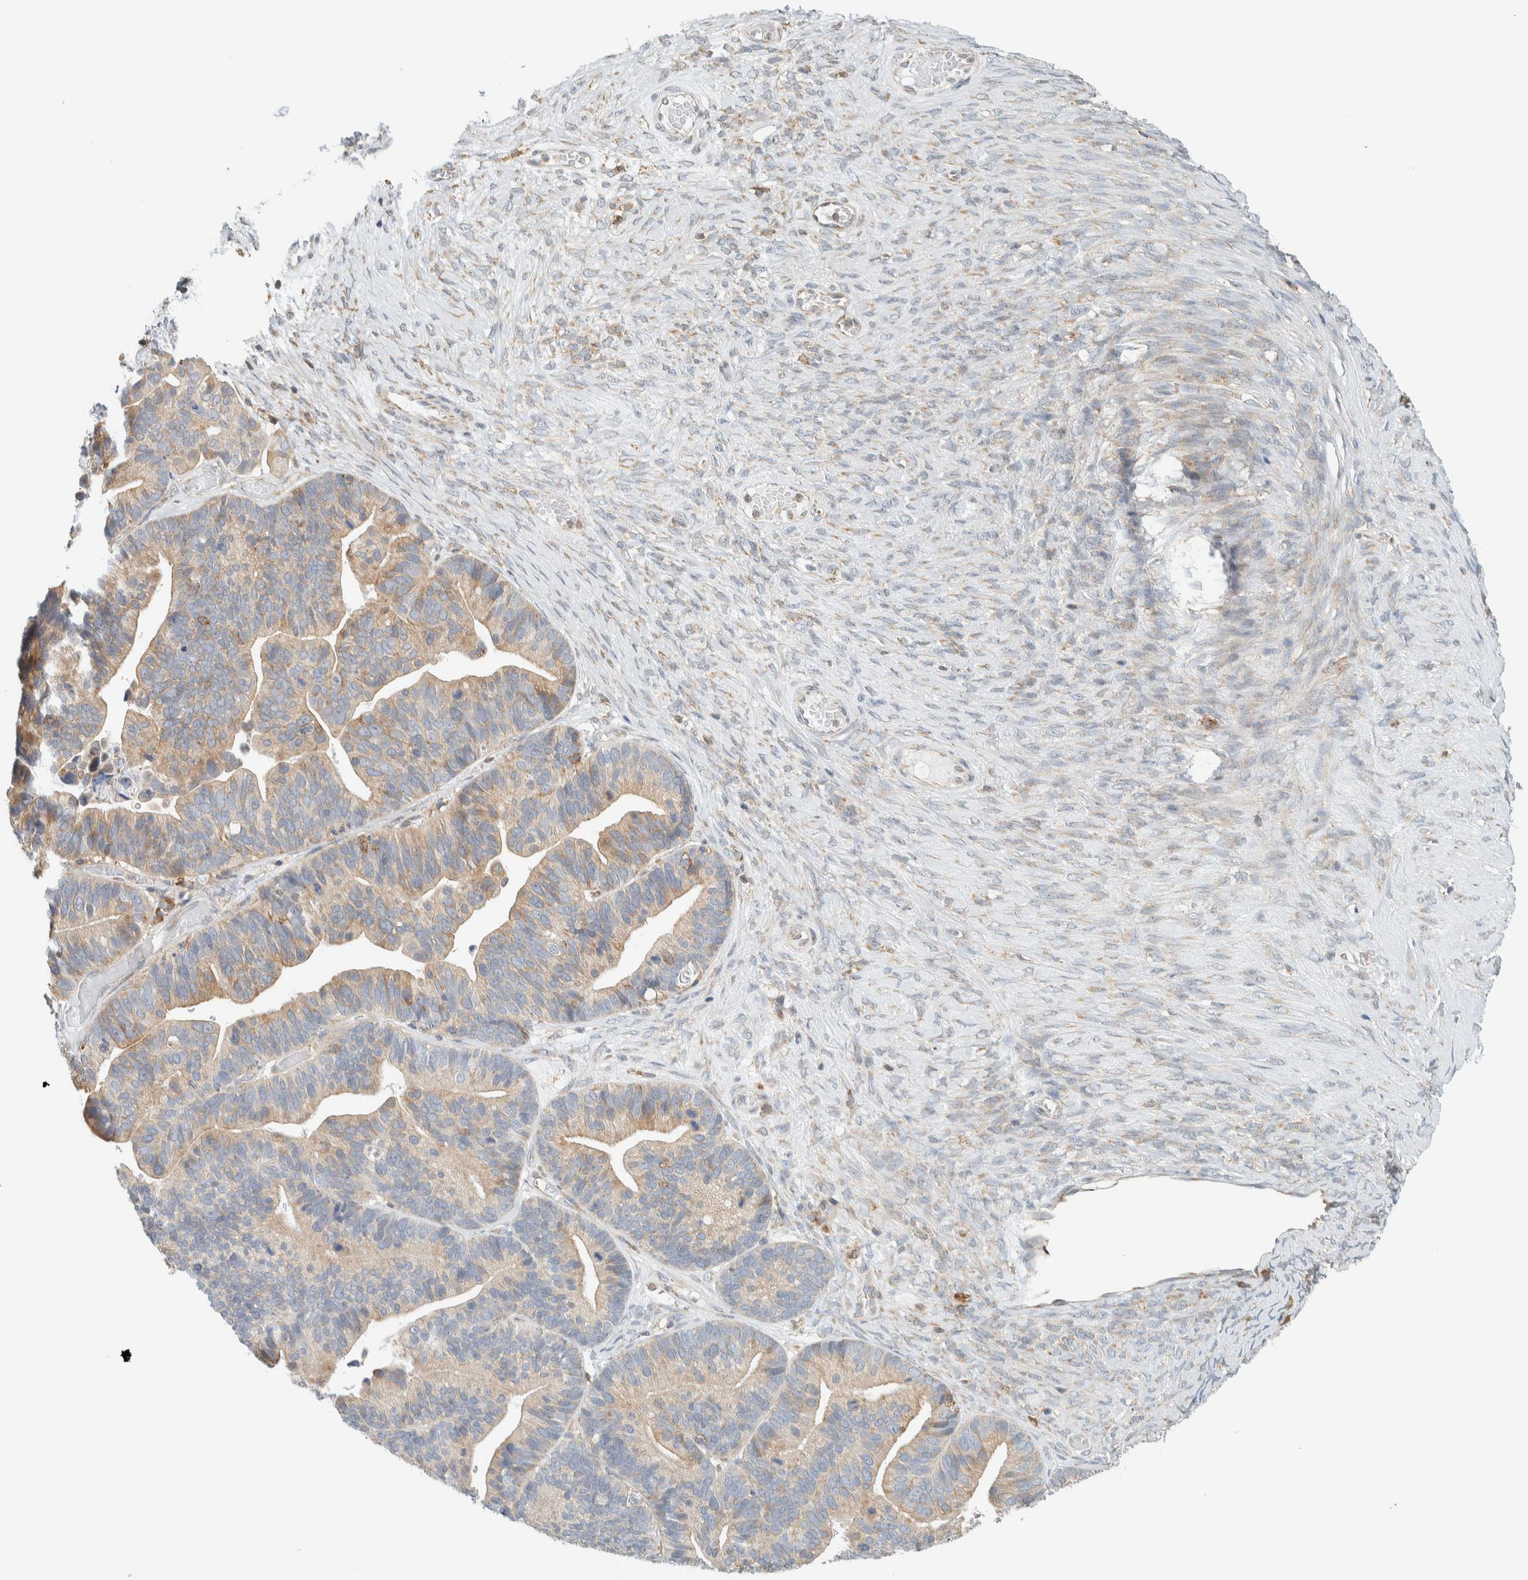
{"staining": {"intensity": "weak", "quantity": ">75%", "location": "cytoplasmic/membranous"}, "tissue": "ovarian cancer", "cell_type": "Tumor cells", "image_type": "cancer", "snomed": [{"axis": "morphology", "description": "Cystadenocarcinoma, serous, NOS"}, {"axis": "topography", "description": "Ovary"}], "caption": "DAB (3,3'-diaminobenzidine) immunohistochemical staining of human ovarian cancer shows weak cytoplasmic/membranous protein staining in about >75% of tumor cells.", "gene": "CCDC57", "patient": {"sex": "female", "age": 56}}